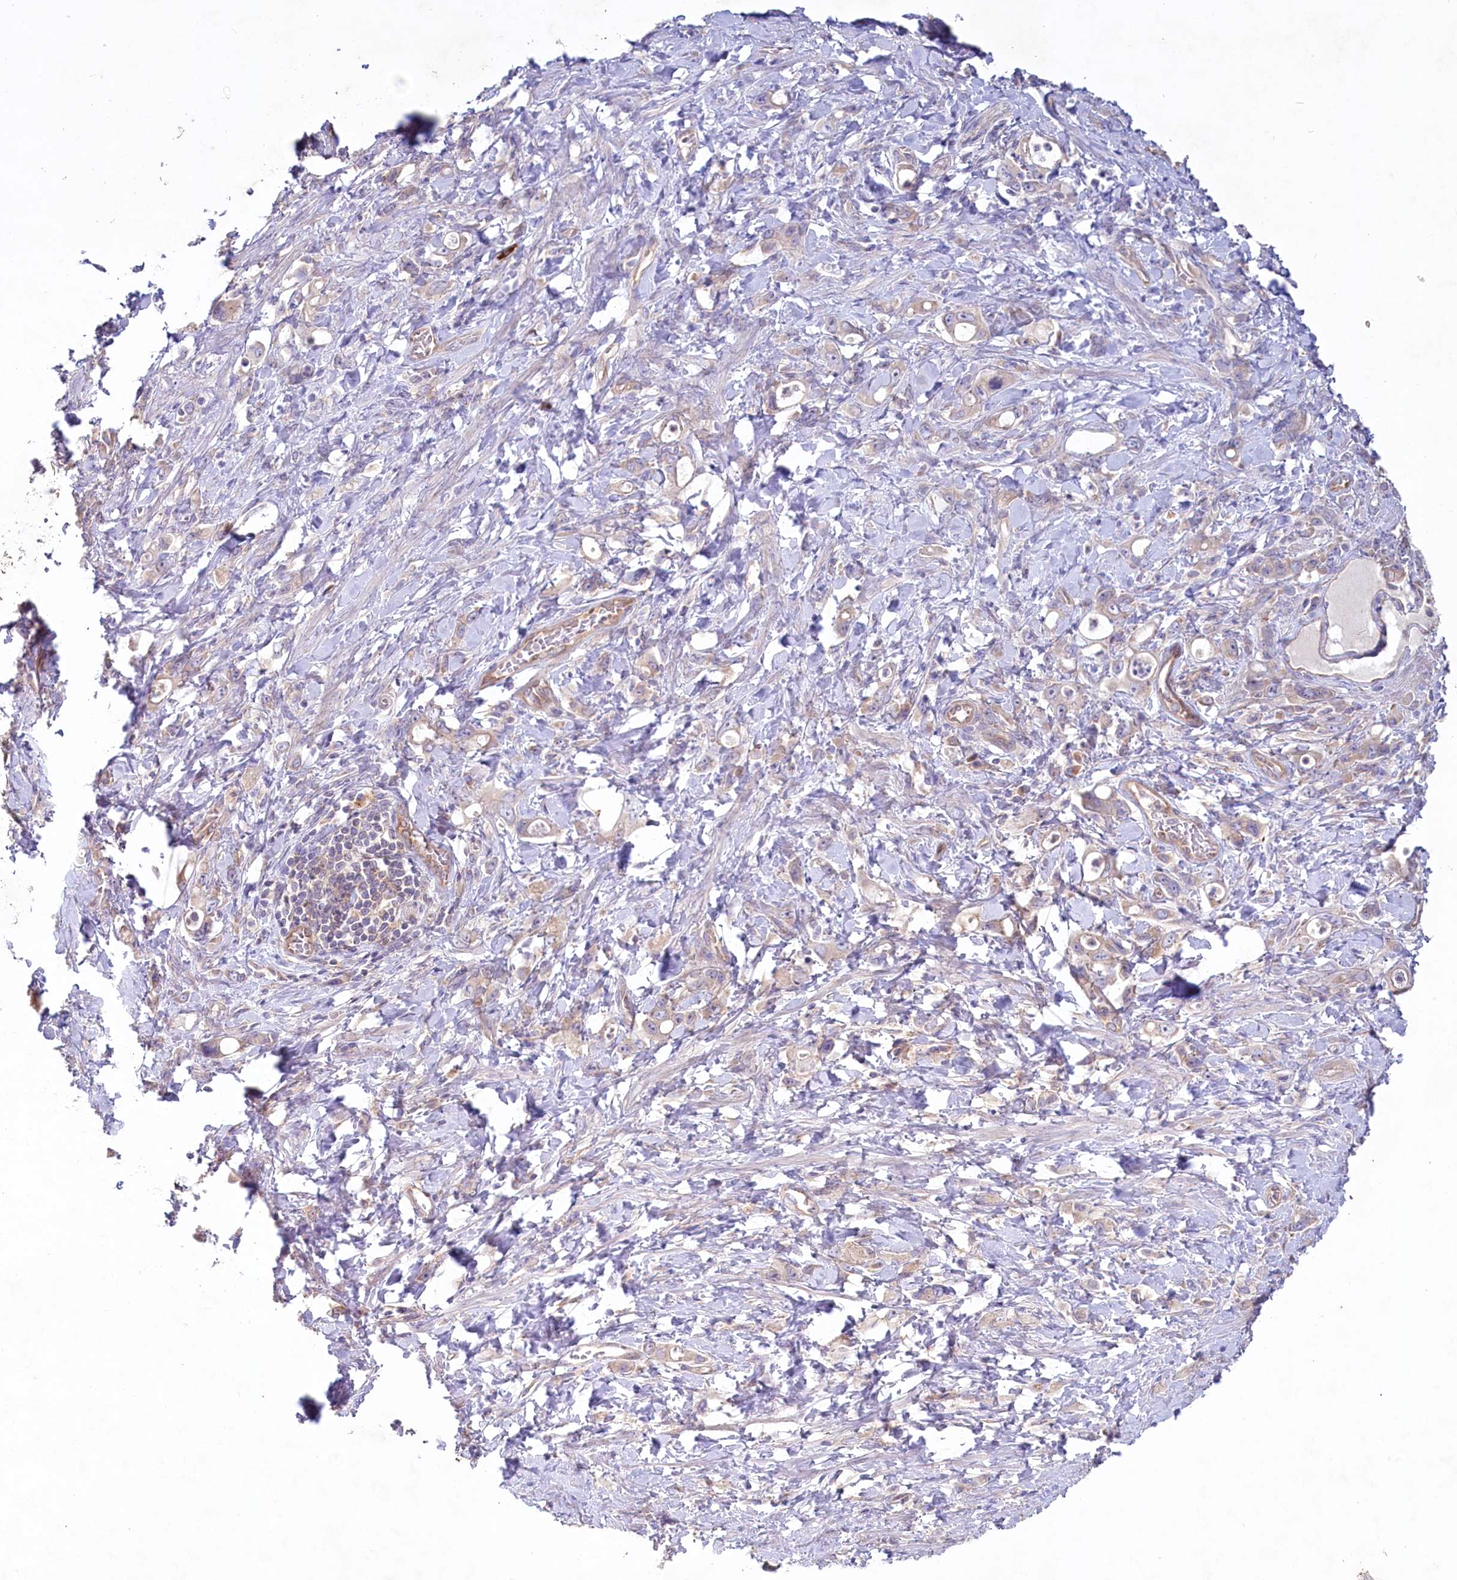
{"staining": {"intensity": "negative", "quantity": "none", "location": "none"}, "tissue": "stomach cancer", "cell_type": "Tumor cells", "image_type": "cancer", "snomed": [{"axis": "morphology", "description": "Adenocarcinoma, NOS"}, {"axis": "topography", "description": "Stomach, lower"}], "caption": "A high-resolution histopathology image shows immunohistochemistry (IHC) staining of stomach cancer (adenocarcinoma), which reveals no significant staining in tumor cells.", "gene": "TNIP1", "patient": {"sex": "female", "age": 43}}